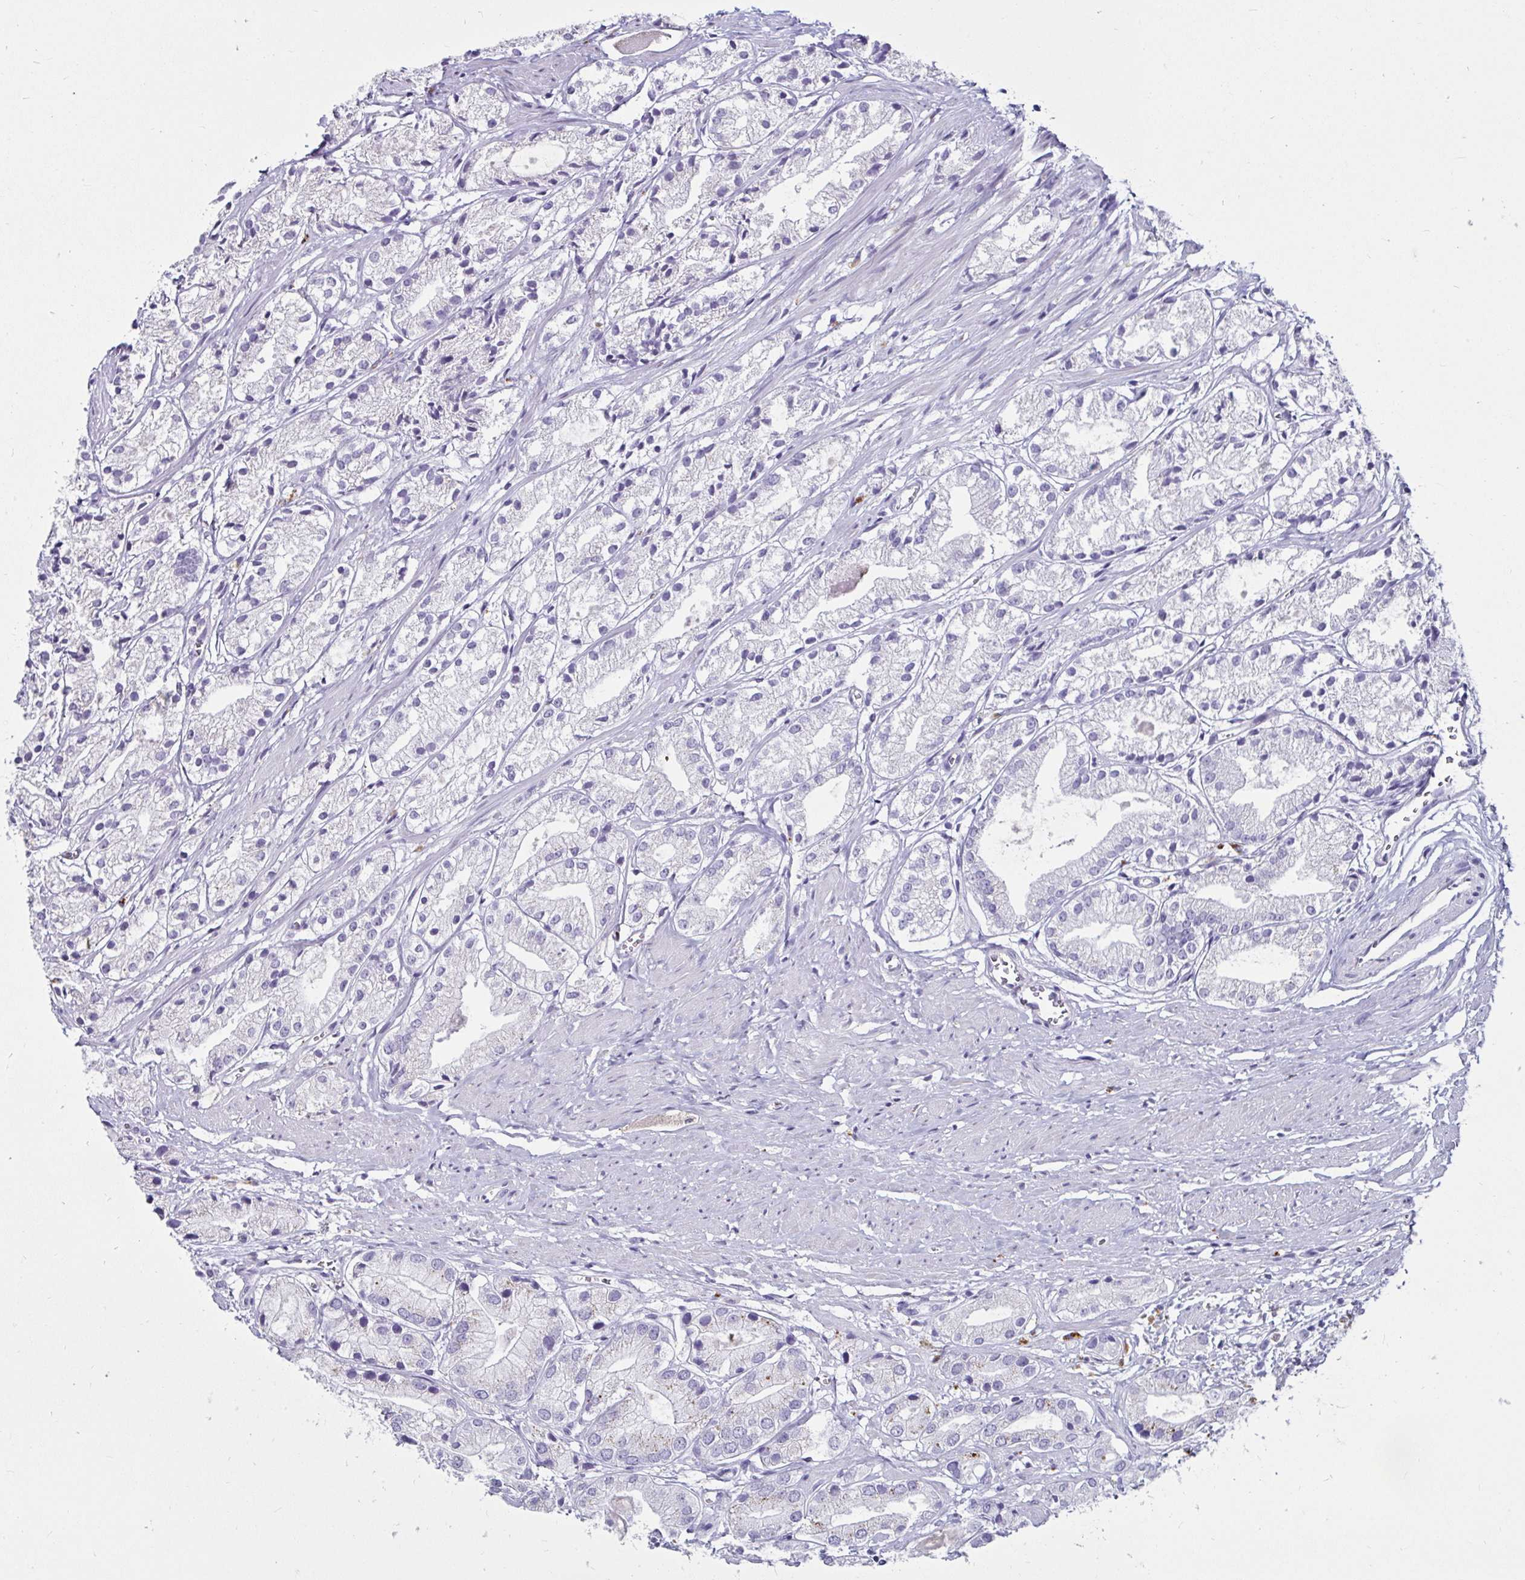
{"staining": {"intensity": "negative", "quantity": "none", "location": "none"}, "tissue": "prostate cancer", "cell_type": "Tumor cells", "image_type": "cancer", "snomed": [{"axis": "morphology", "description": "Adenocarcinoma, Low grade"}, {"axis": "topography", "description": "Prostate"}], "caption": "IHC of human prostate cancer reveals no positivity in tumor cells.", "gene": "CTSZ", "patient": {"sex": "male", "age": 69}}